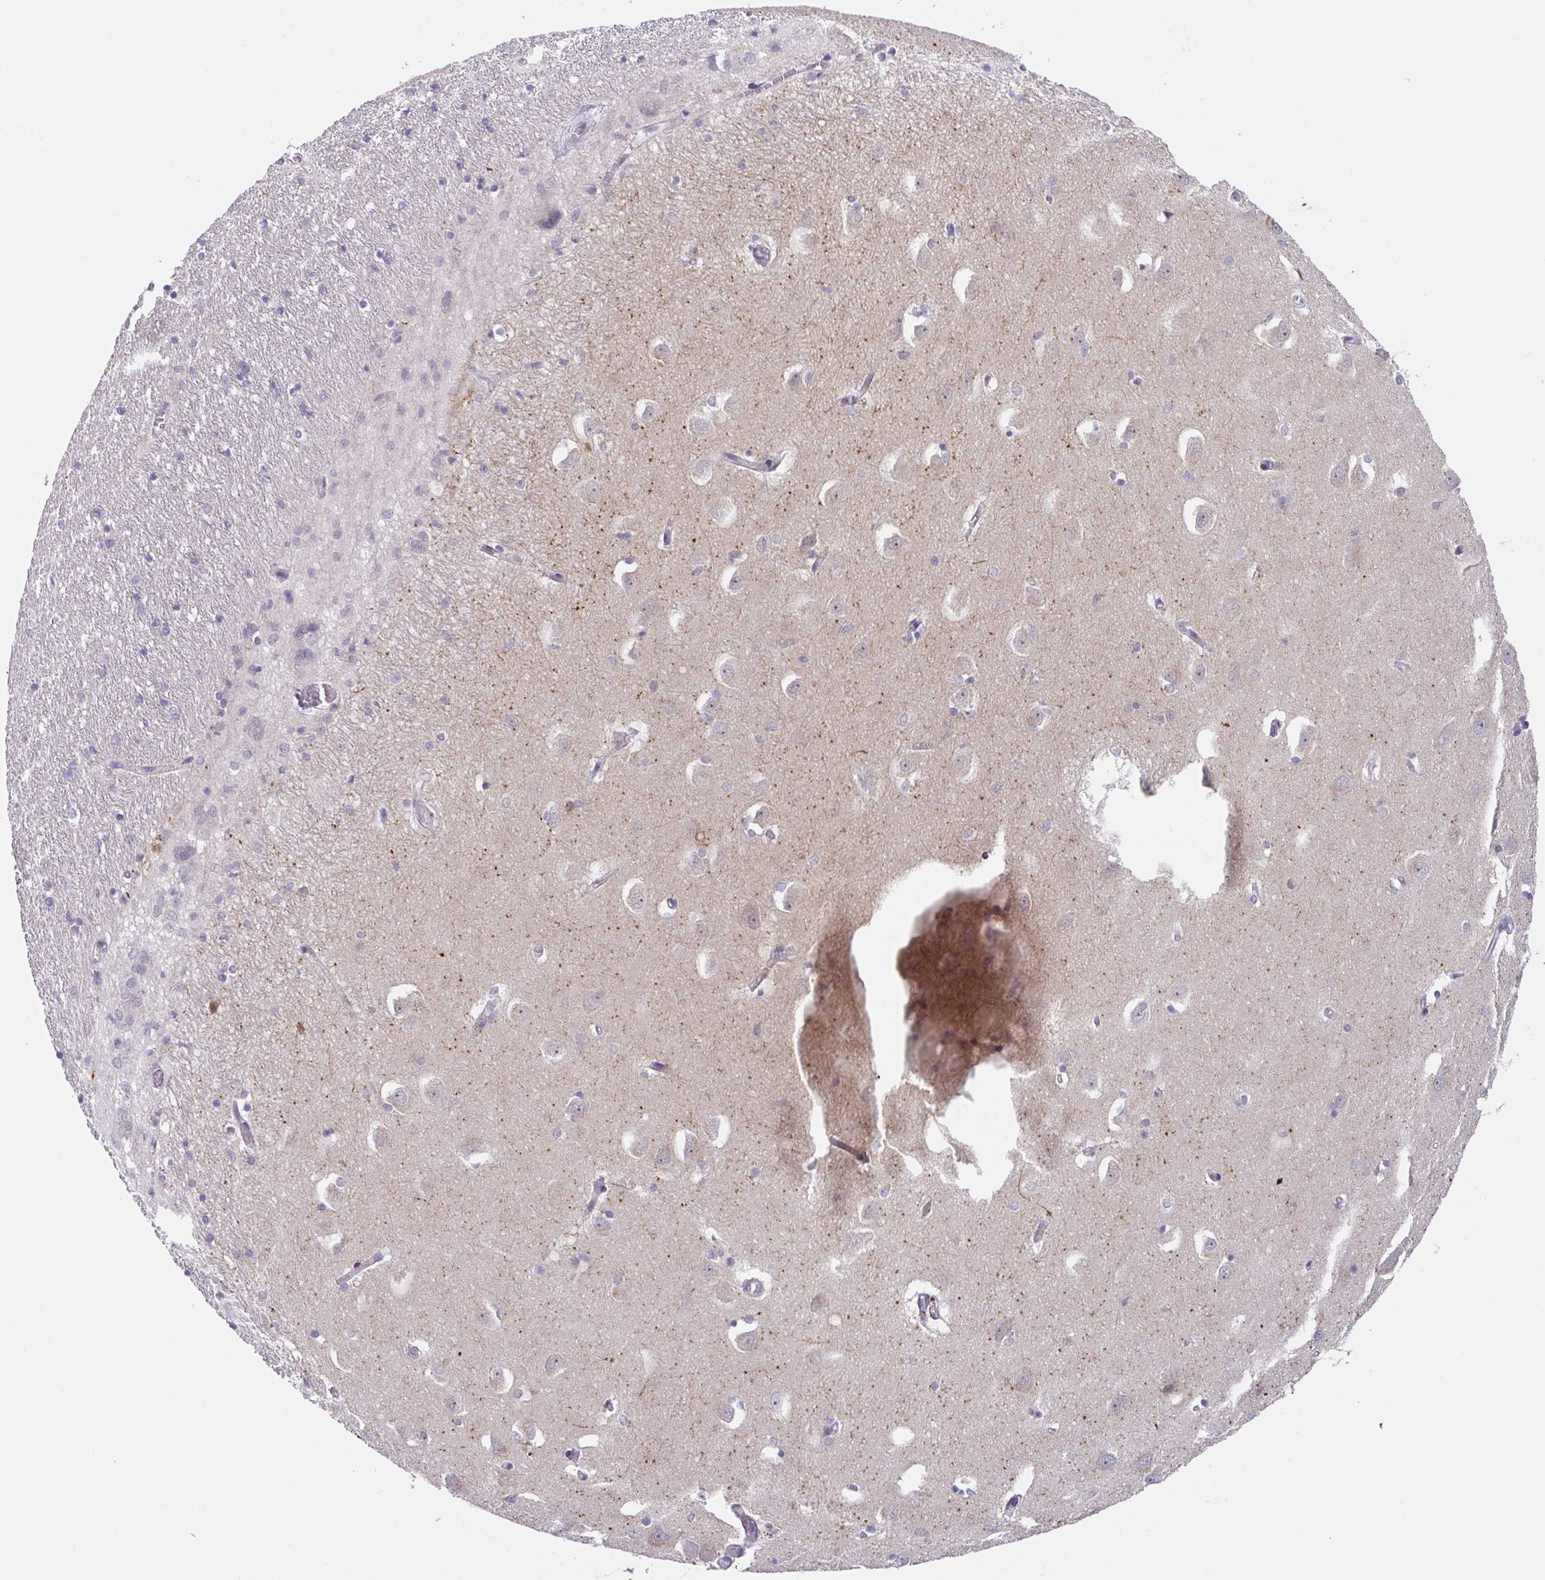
{"staining": {"intensity": "weak", "quantity": "<25%", "location": "cytoplasmic/membranous"}, "tissue": "caudate", "cell_type": "Glial cells", "image_type": "normal", "snomed": [{"axis": "morphology", "description": "Normal tissue, NOS"}, {"axis": "topography", "description": "Lateral ventricle wall"}, {"axis": "topography", "description": "Hippocampus"}], "caption": "Immunohistochemical staining of unremarkable caudate demonstrates no significant expression in glial cells. Nuclei are stained in blue.", "gene": "RBM18", "patient": {"sex": "female", "age": 63}}